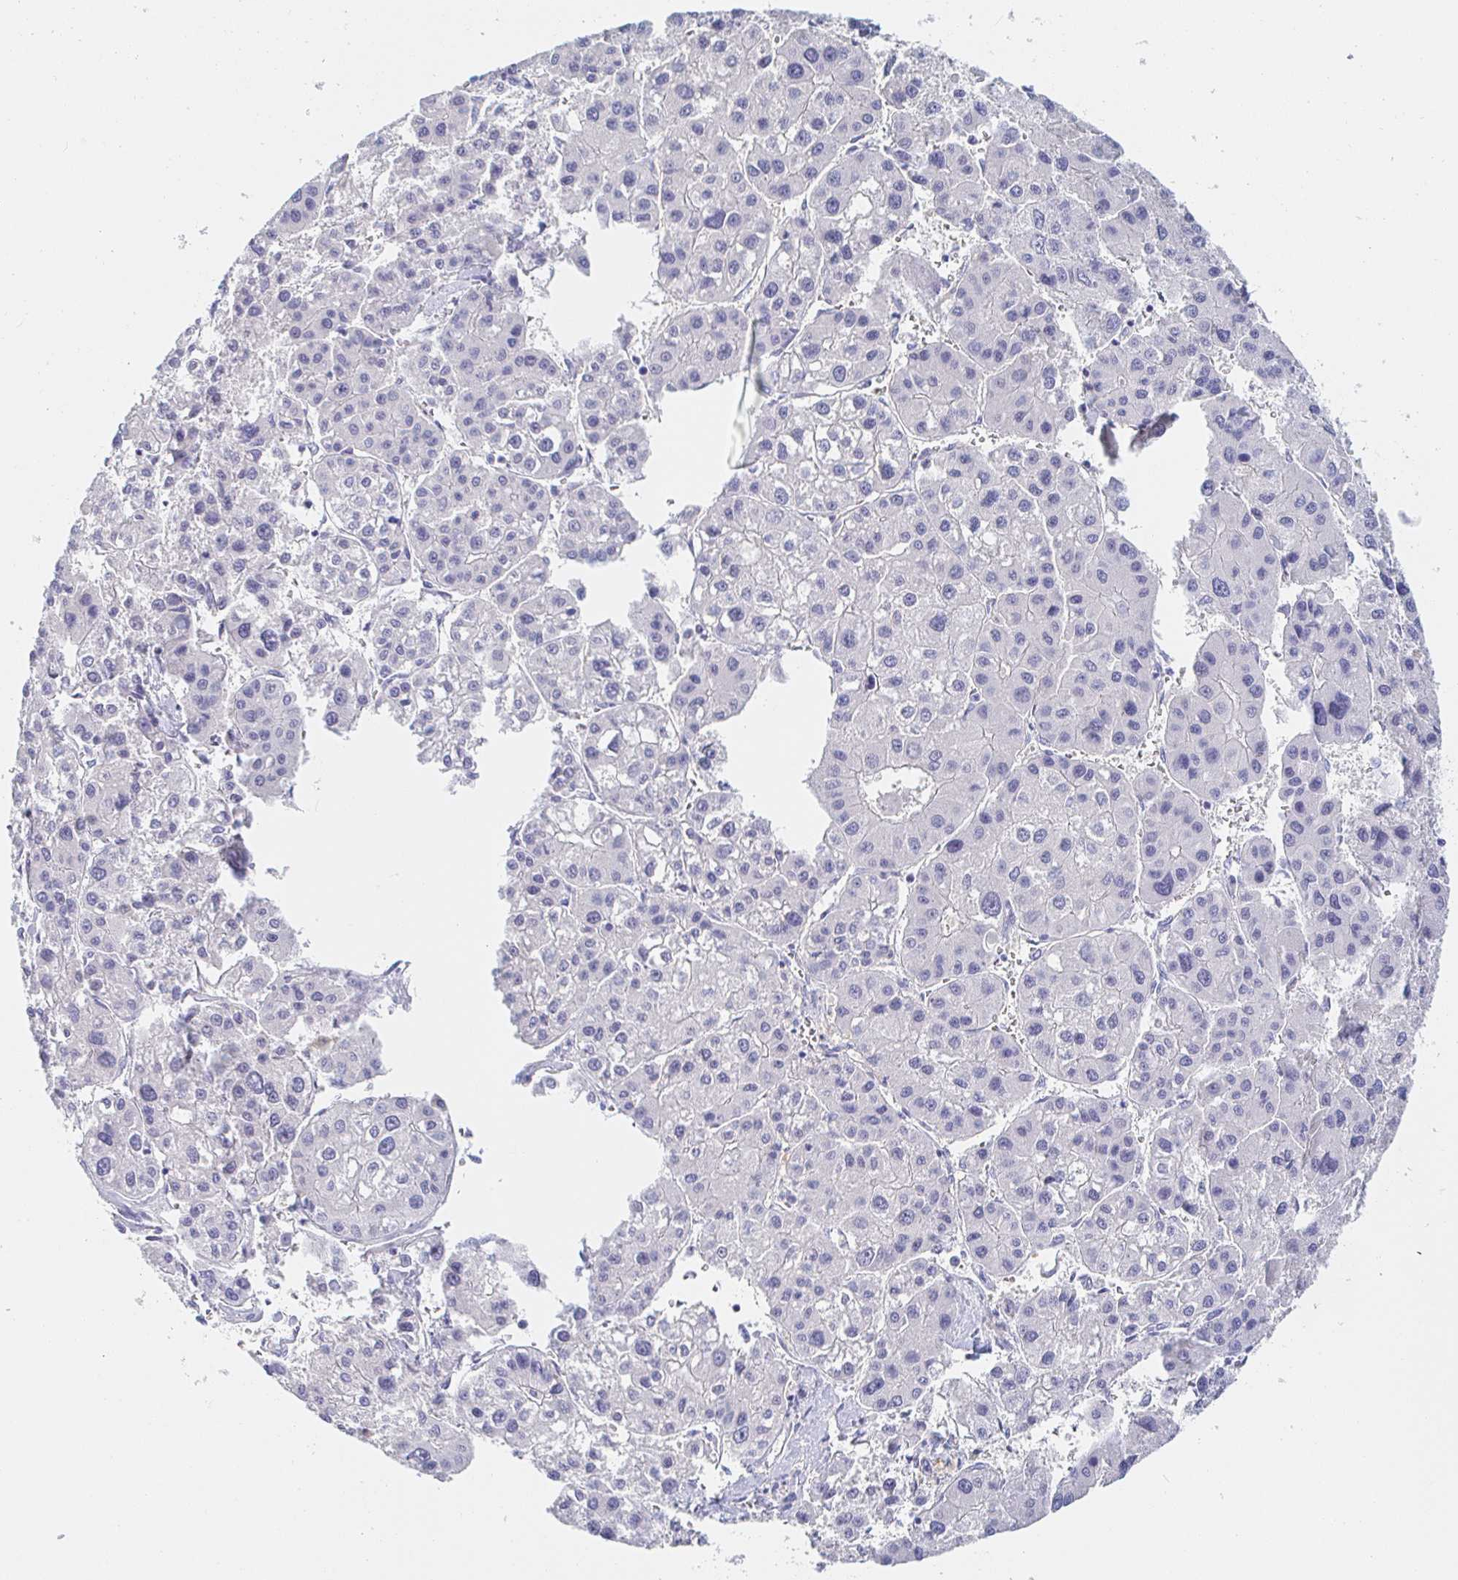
{"staining": {"intensity": "negative", "quantity": "none", "location": "none"}, "tissue": "liver cancer", "cell_type": "Tumor cells", "image_type": "cancer", "snomed": [{"axis": "morphology", "description": "Carcinoma, Hepatocellular, NOS"}, {"axis": "topography", "description": "Liver"}], "caption": "A micrograph of human liver cancer is negative for staining in tumor cells. (Brightfield microscopy of DAB immunohistochemistry (IHC) at high magnification).", "gene": "PDE6B", "patient": {"sex": "male", "age": 73}}